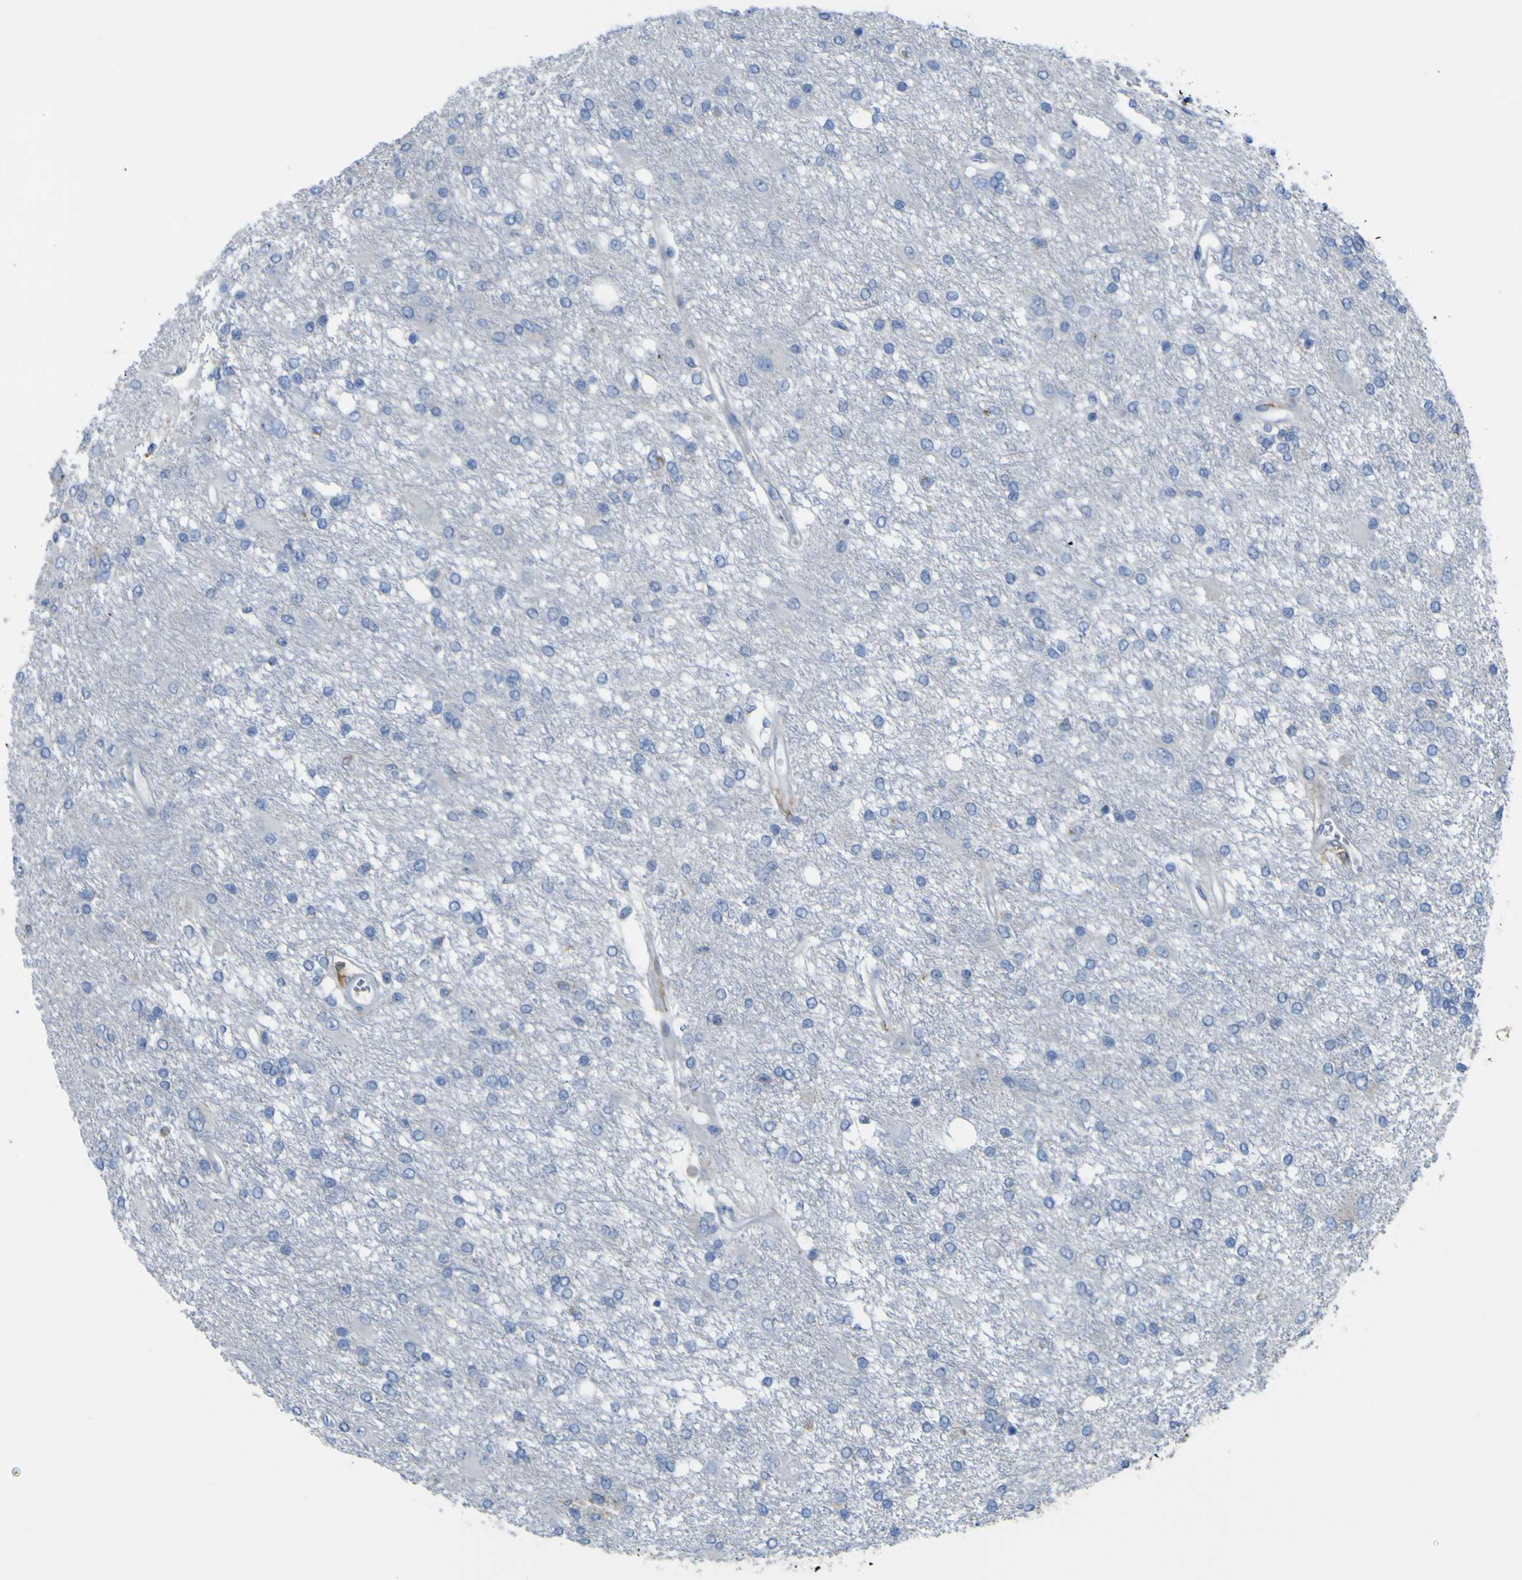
{"staining": {"intensity": "negative", "quantity": "none", "location": "none"}, "tissue": "glioma", "cell_type": "Tumor cells", "image_type": "cancer", "snomed": [{"axis": "morphology", "description": "Glioma, malignant, High grade"}, {"axis": "topography", "description": "Brain"}], "caption": "IHC histopathology image of malignant glioma (high-grade) stained for a protein (brown), which demonstrates no expression in tumor cells. The staining is performed using DAB brown chromogen with nuclei counter-stained in using hematoxylin.", "gene": "PTPRF", "patient": {"sex": "female", "age": 59}}